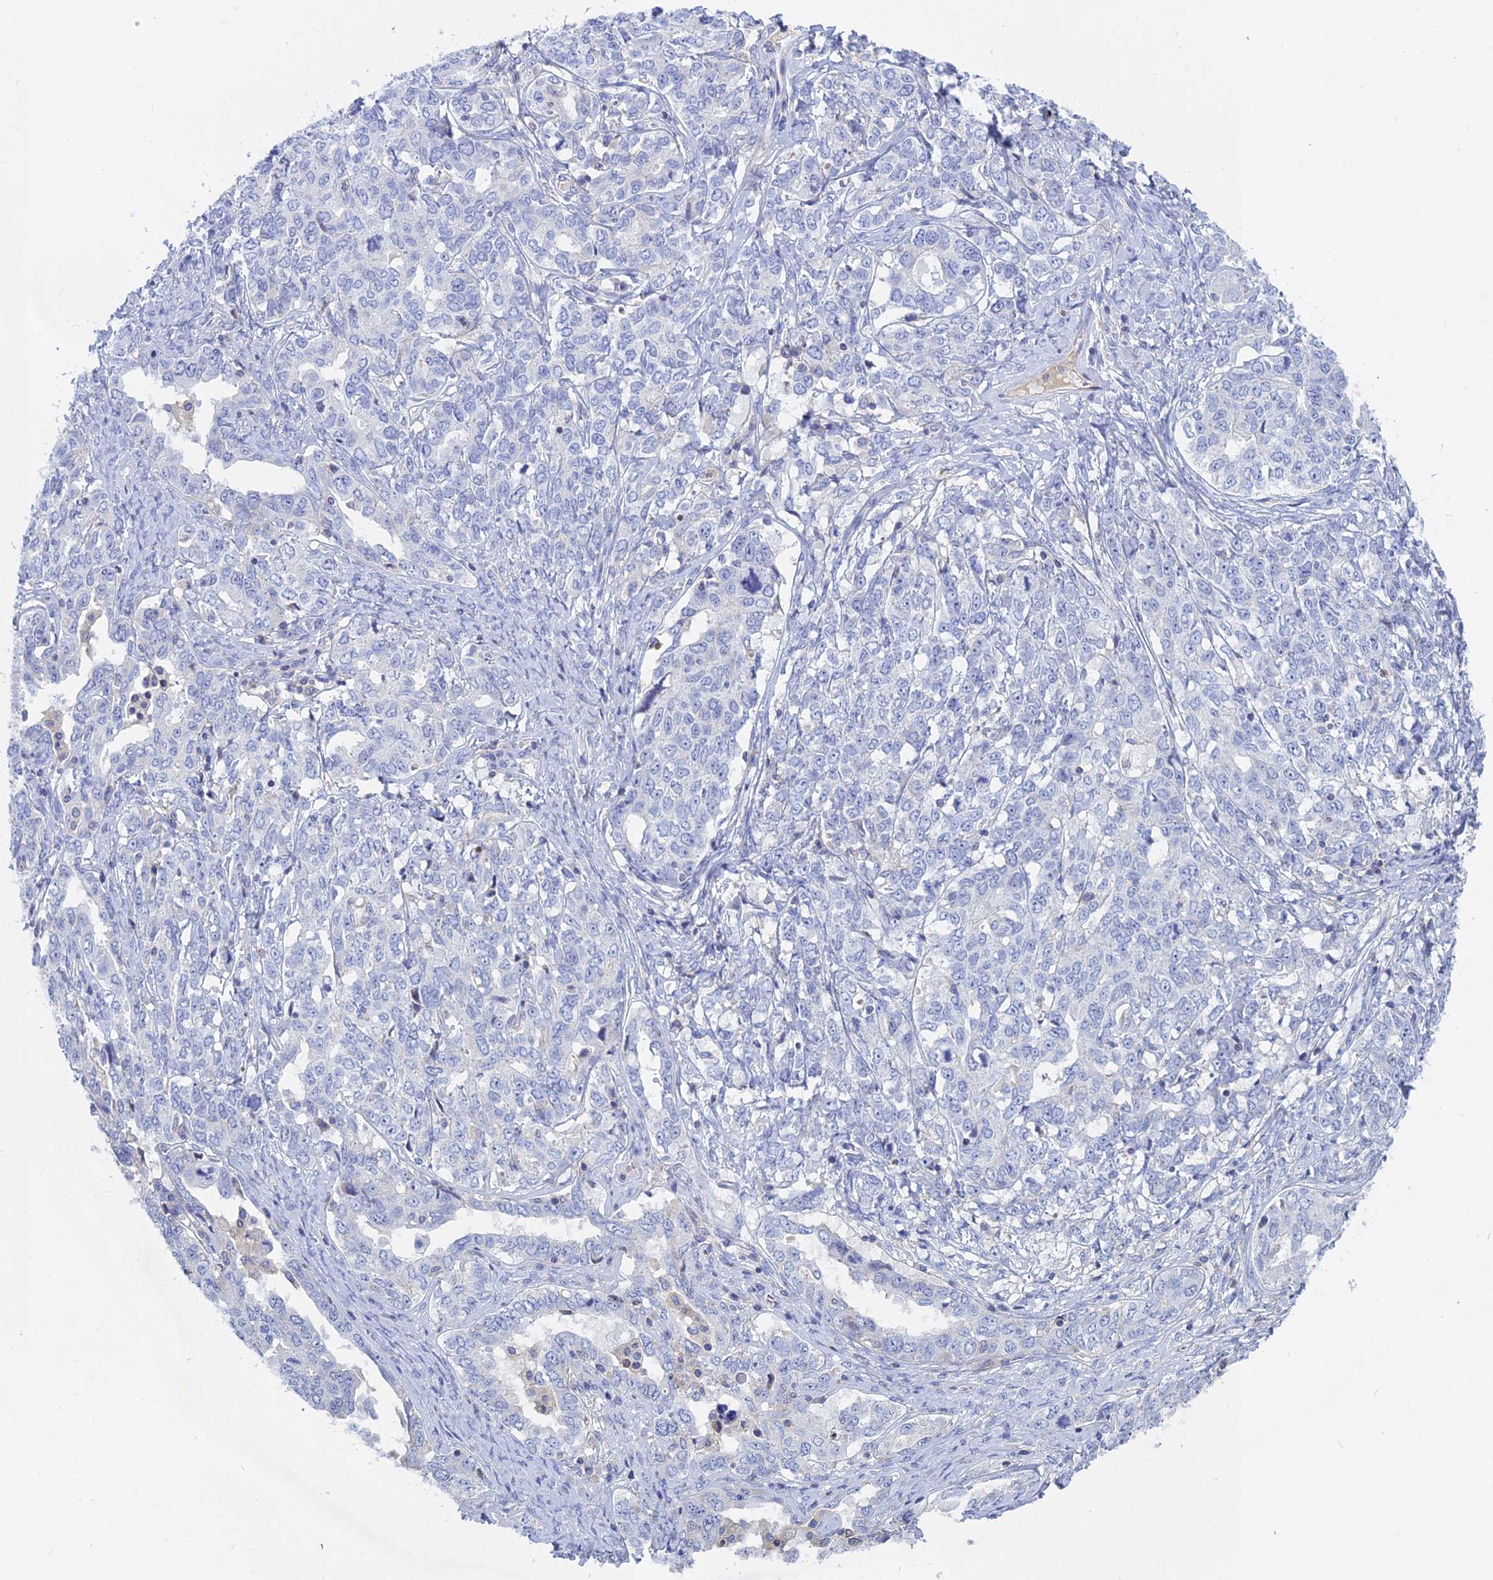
{"staining": {"intensity": "negative", "quantity": "none", "location": "none"}, "tissue": "ovarian cancer", "cell_type": "Tumor cells", "image_type": "cancer", "snomed": [{"axis": "morphology", "description": "Carcinoma, endometroid"}, {"axis": "topography", "description": "Ovary"}], "caption": "Immunohistochemistry (IHC) micrograph of ovarian cancer (endometroid carcinoma) stained for a protein (brown), which demonstrates no staining in tumor cells.", "gene": "ACP7", "patient": {"sex": "female", "age": 62}}